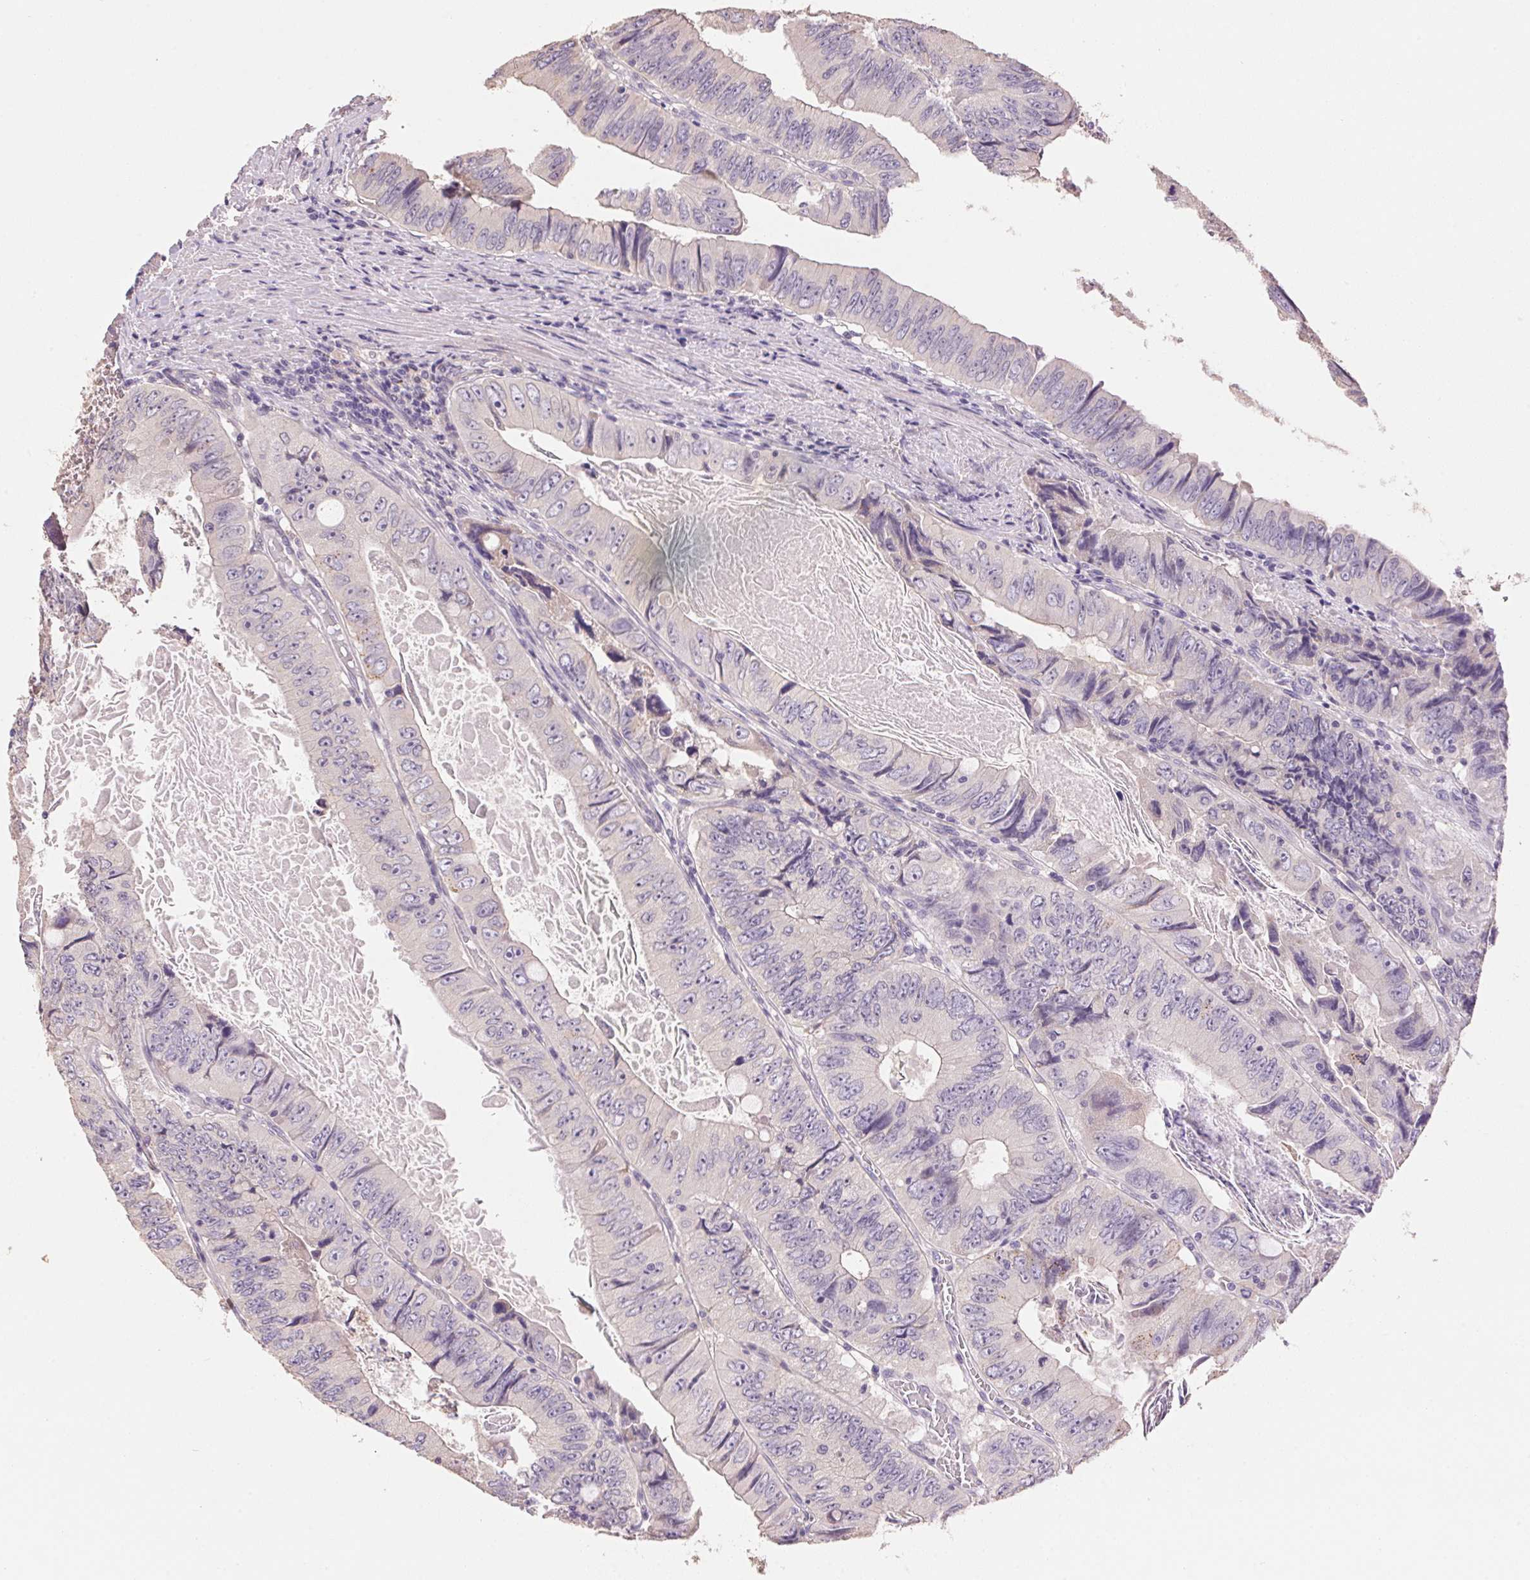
{"staining": {"intensity": "negative", "quantity": "none", "location": "none"}, "tissue": "colorectal cancer", "cell_type": "Tumor cells", "image_type": "cancer", "snomed": [{"axis": "morphology", "description": "Adenocarcinoma, NOS"}, {"axis": "topography", "description": "Colon"}], "caption": "IHC of human colorectal cancer reveals no positivity in tumor cells.", "gene": "LYZL6", "patient": {"sex": "female", "age": 84}}